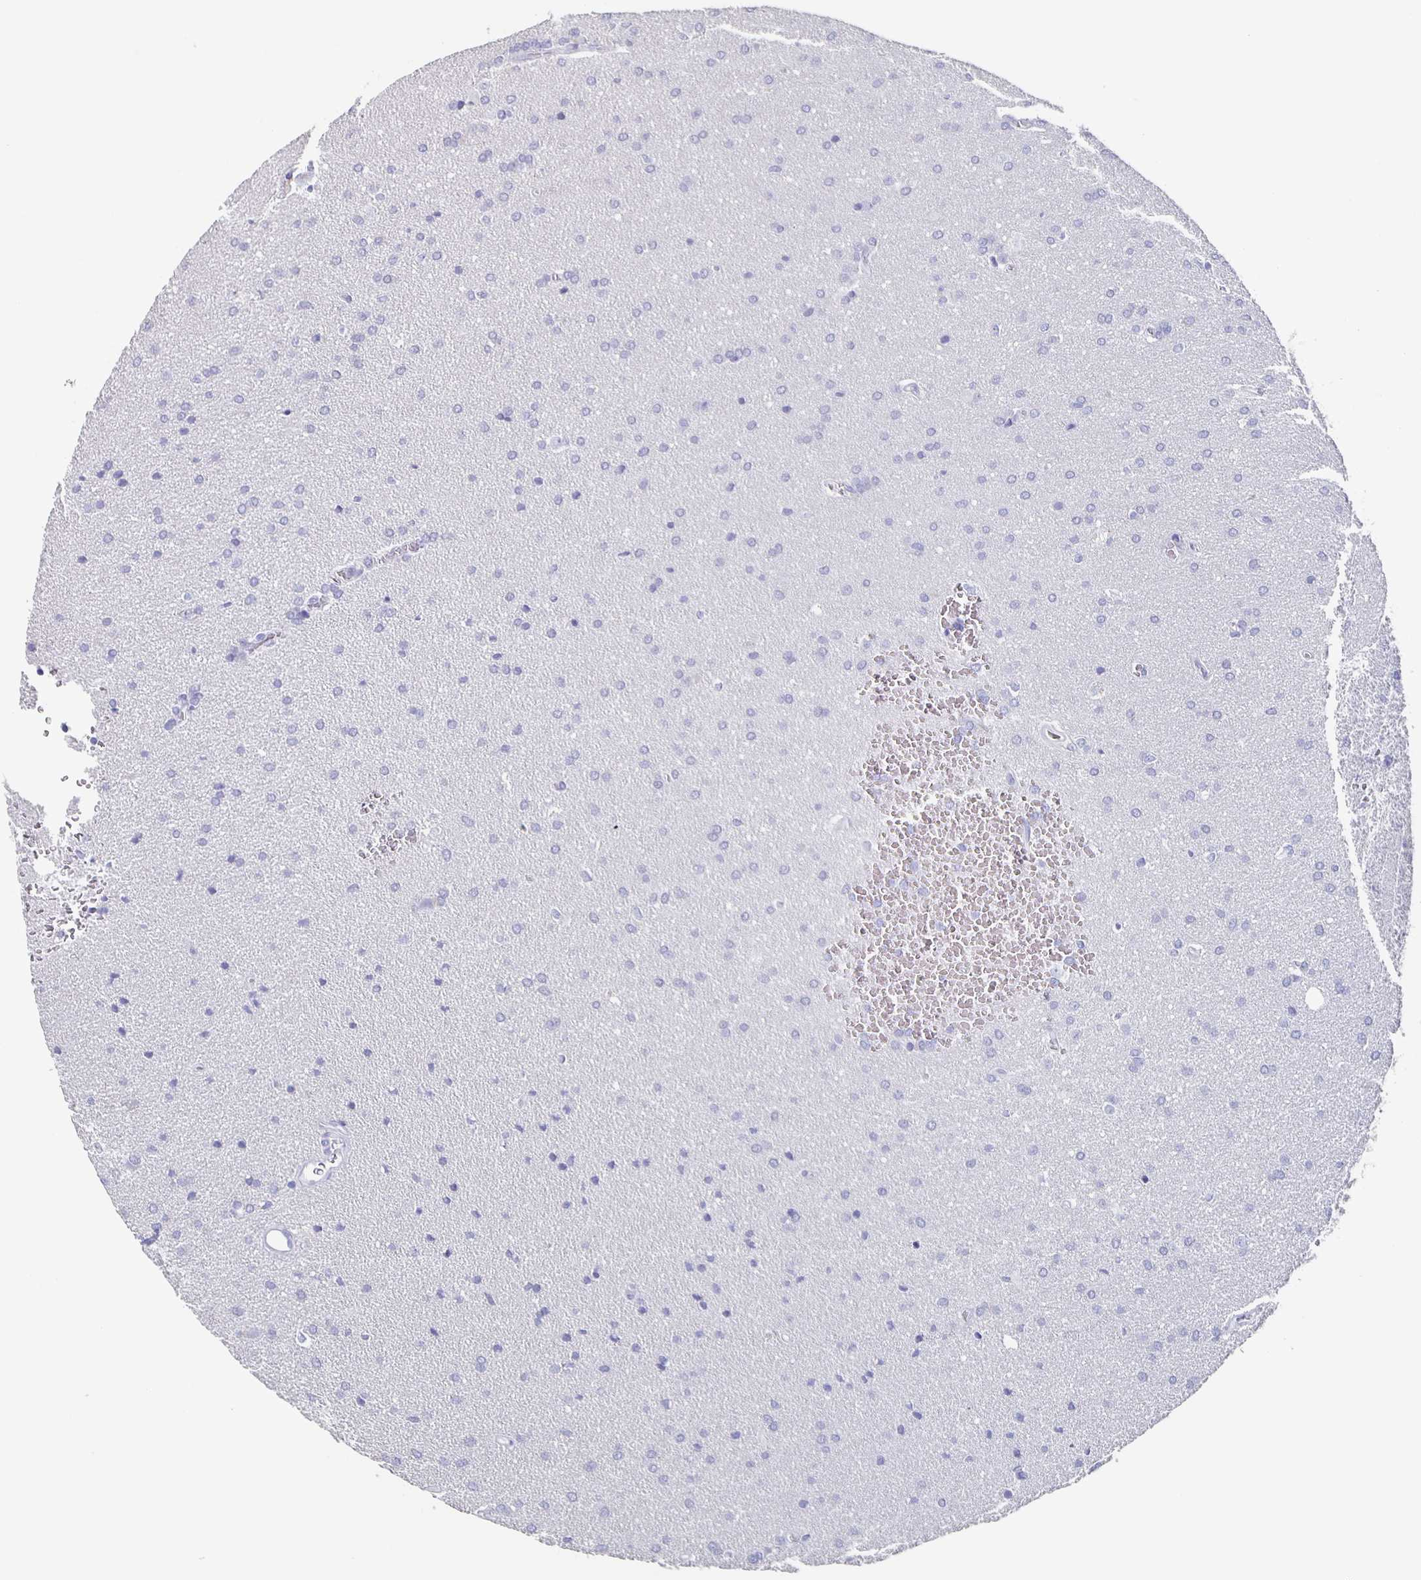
{"staining": {"intensity": "negative", "quantity": "none", "location": "none"}, "tissue": "glioma", "cell_type": "Tumor cells", "image_type": "cancer", "snomed": [{"axis": "morphology", "description": "Glioma, malignant, Low grade"}, {"axis": "topography", "description": "Brain"}], "caption": "A high-resolution image shows immunohistochemistry staining of malignant glioma (low-grade), which displays no significant positivity in tumor cells.", "gene": "SLC34A2", "patient": {"sex": "female", "age": 34}}